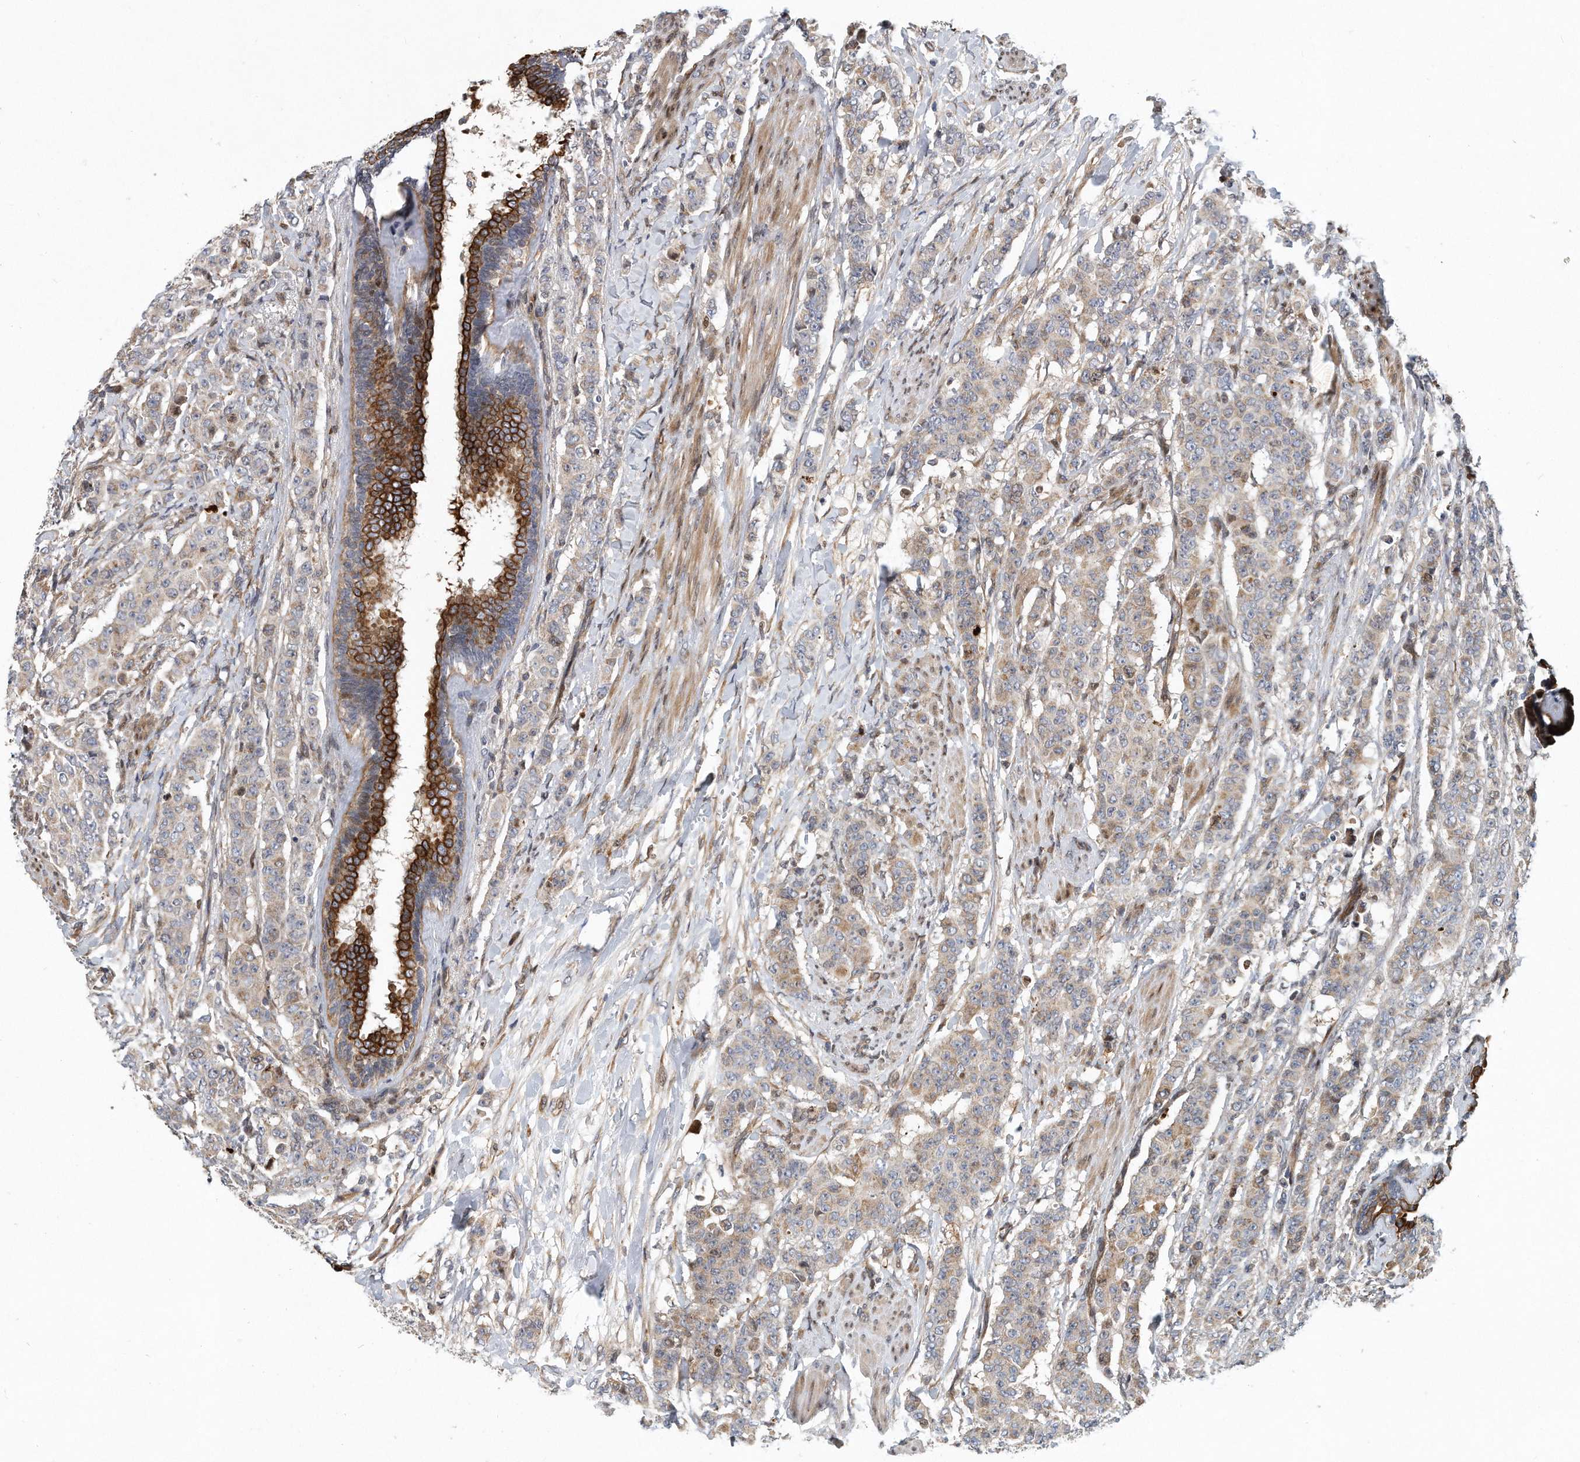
{"staining": {"intensity": "weak", "quantity": "25%-75%", "location": "cytoplasmic/membranous"}, "tissue": "breast cancer", "cell_type": "Tumor cells", "image_type": "cancer", "snomed": [{"axis": "morphology", "description": "Duct carcinoma"}, {"axis": "topography", "description": "Breast"}], "caption": "About 25%-75% of tumor cells in infiltrating ductal carcinoma (breast) show weak cytoplasmic/membranous protein expression as visualized by brown immunohistochemical staining.", "gene": "PCDH8", "patient": {"sex": "female", "age": 40}}